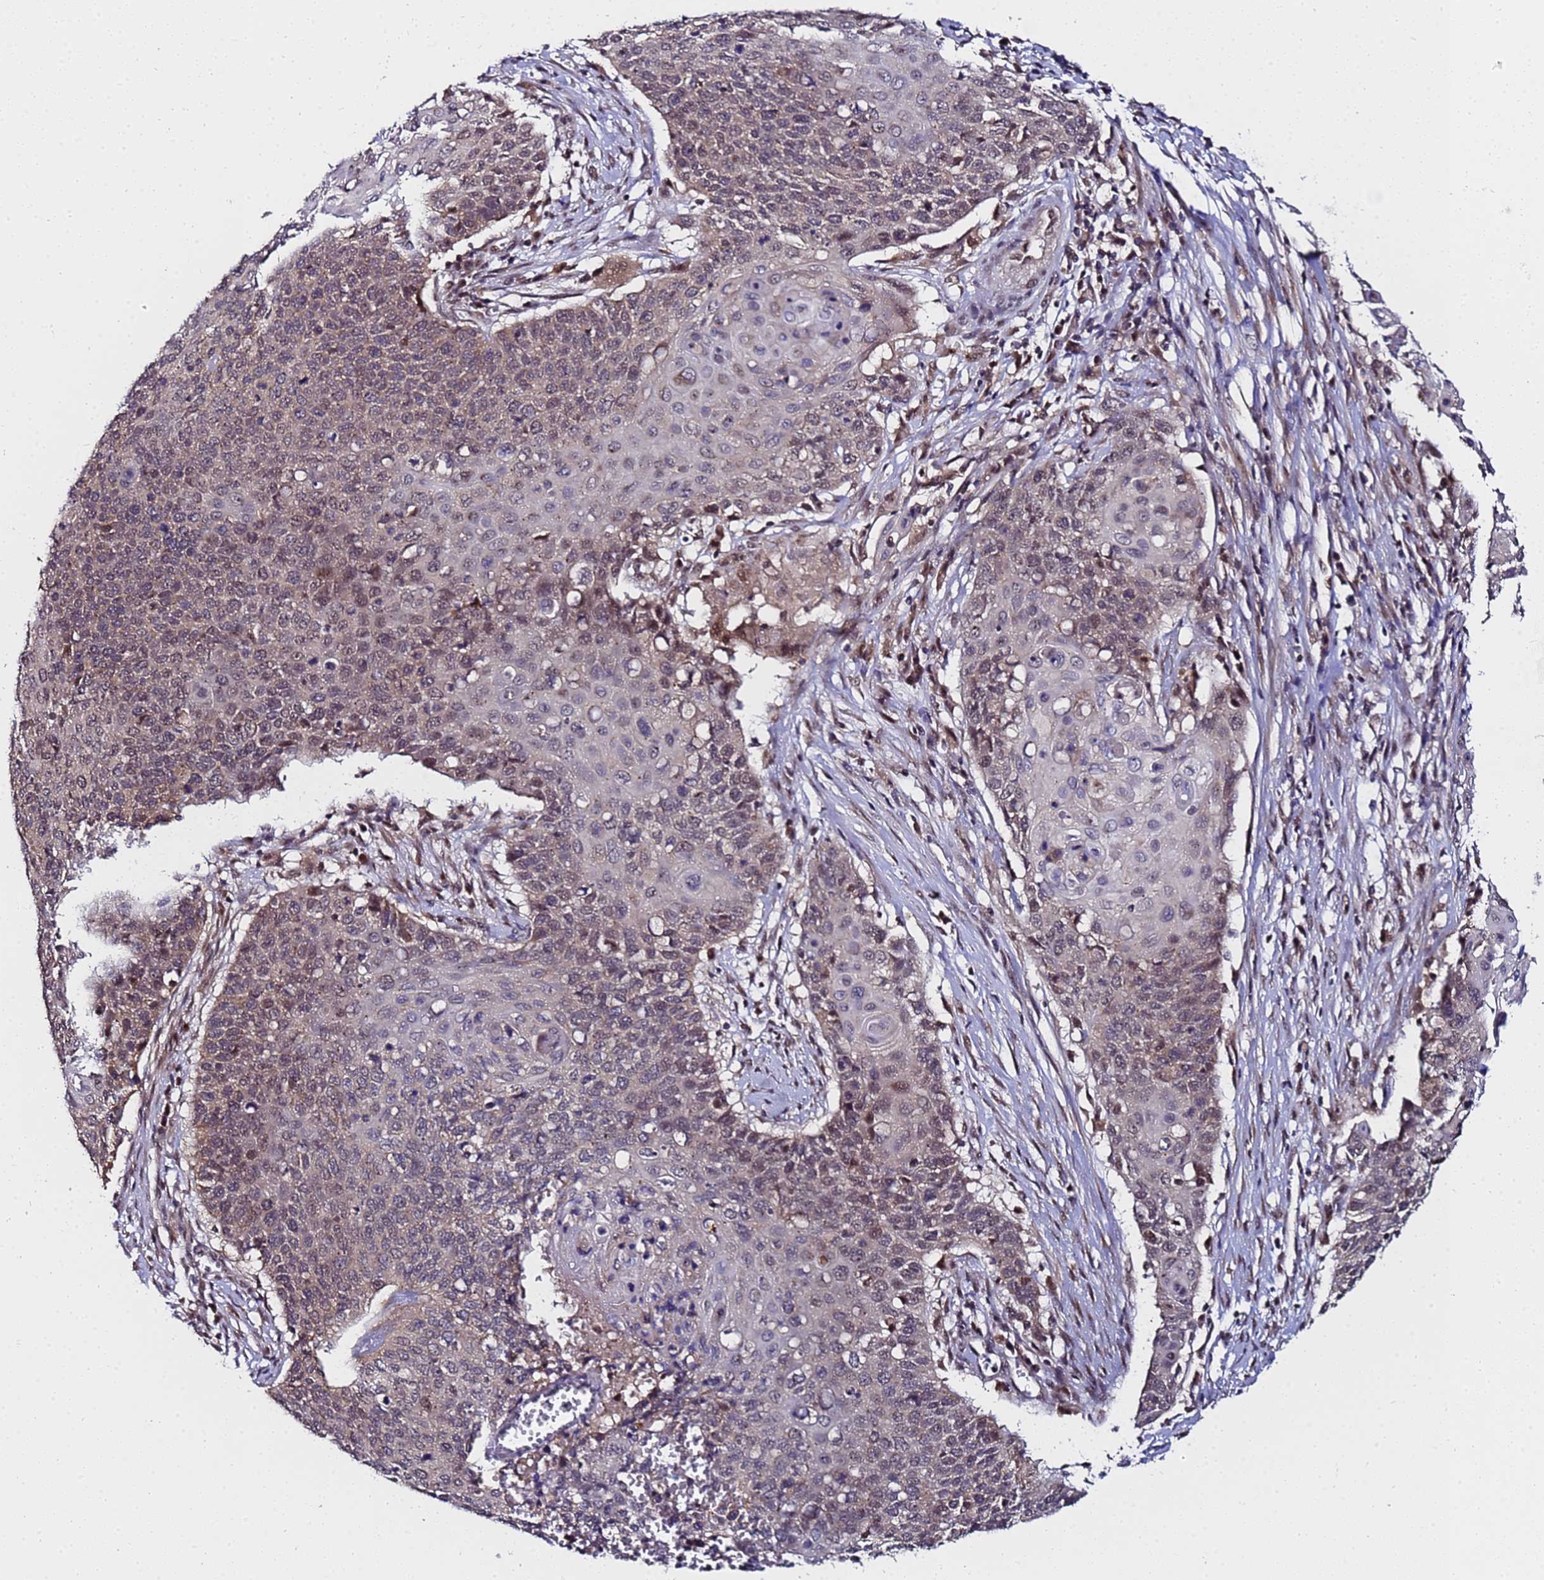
{"staining": {"intensity": "moderate", "quantity": ">75%", "location": "cytoplasmic/membranous,nuclear"}, "tissue": "cervical cancer", "cell_type": "Tumor cells", "image_type": "cancer", "snomed": [{"axis": "morphology", "description": "Squamous cell carcinoma, NOS"}, {"axis": "topography", "description": "Cervix"}], "caption": "Approximately >75% of tumor cells in human cervical cancer display moderate cytoplasmic/membranous and nuclear protein positivity as visualized by brown immunohistochemical staining.", "gene": "ANAPC13", "patient": {"sex": "female", "age": 39}}